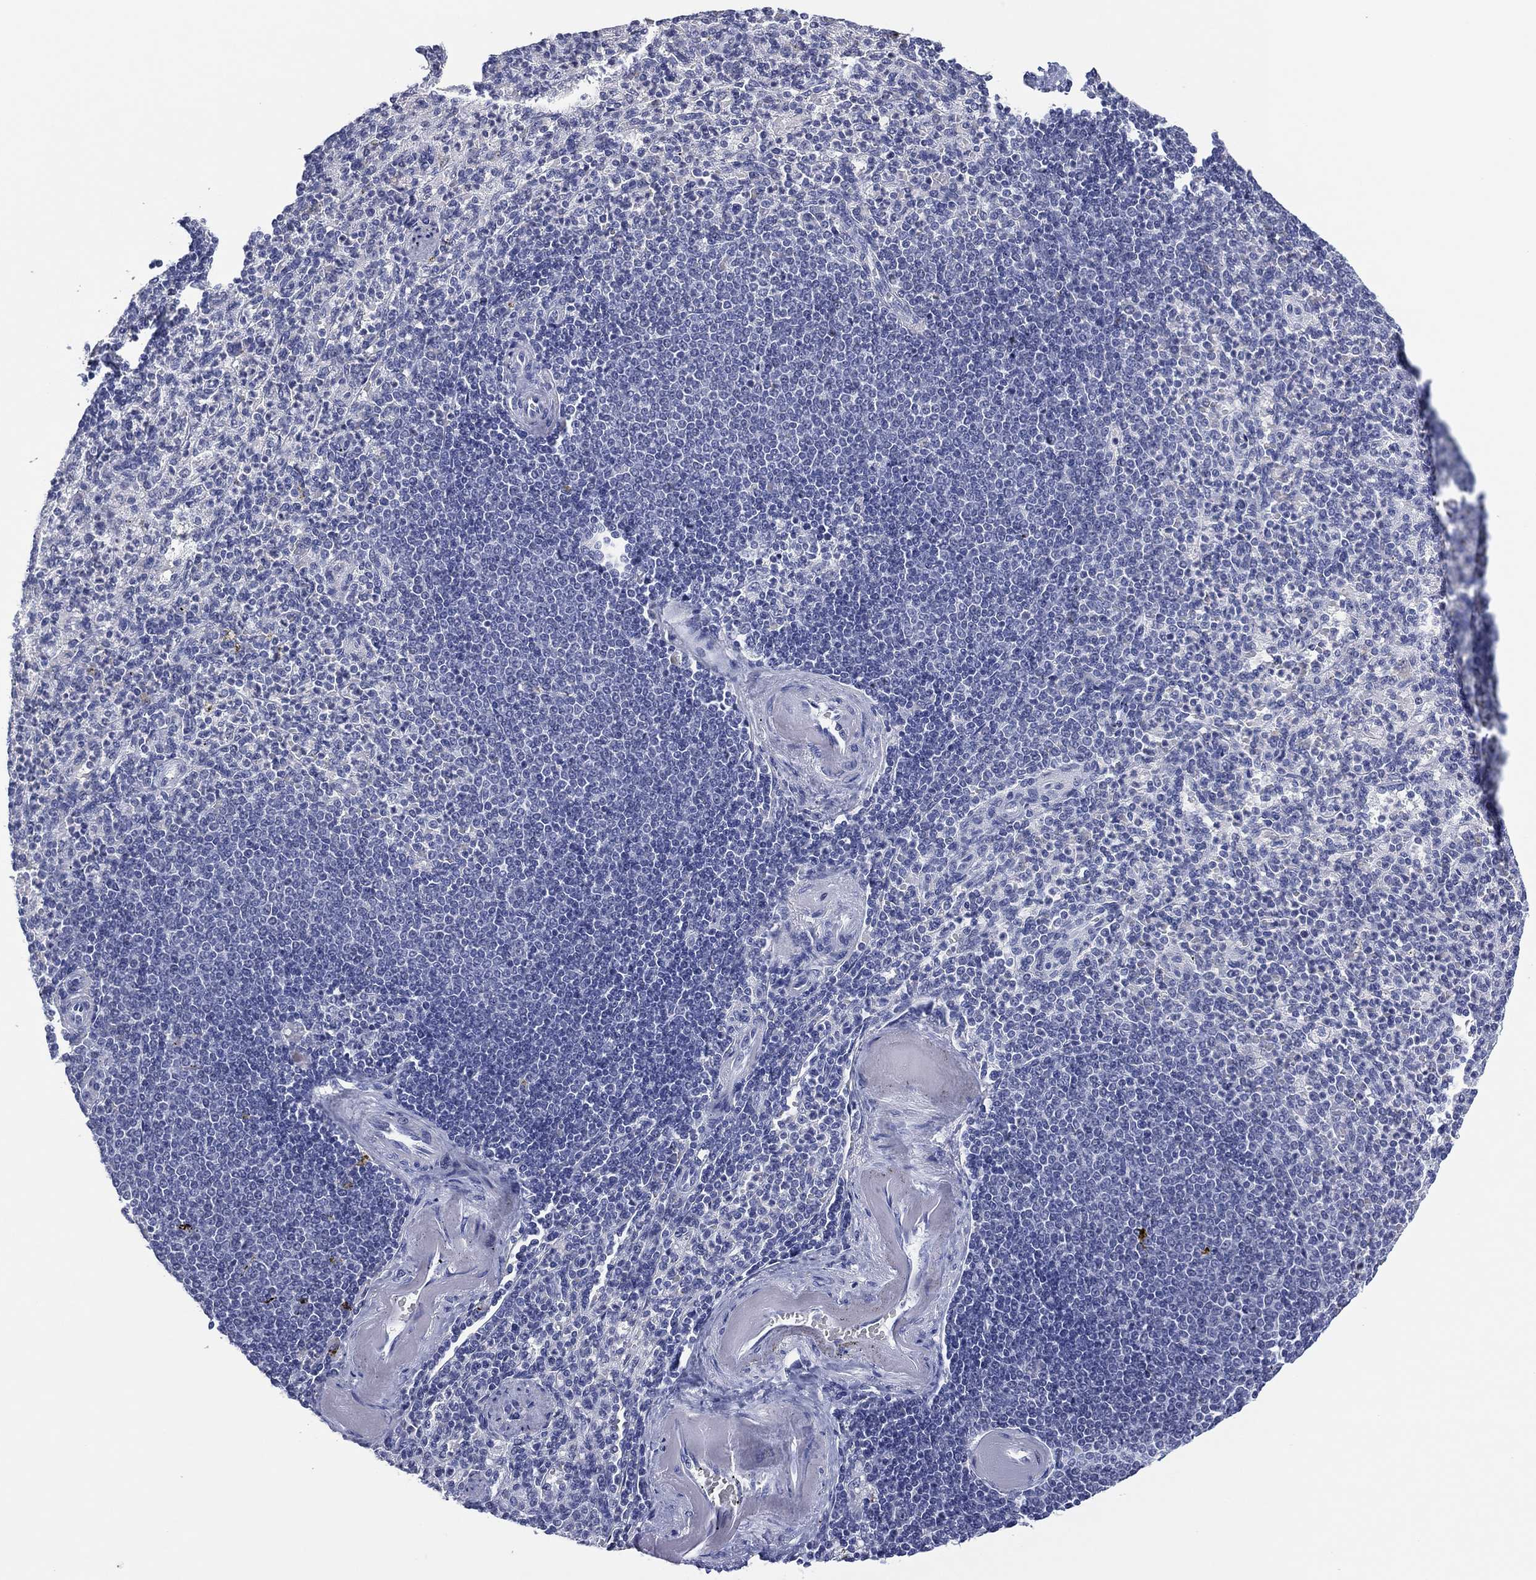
{"staining": {"intensity": "negative", "quantity": "none", "location": "none"}, "tissue": "spleen", "cell_type": "Cells in red pulp", "image_type": "normal", "snomed": [{"axis": "morphology", "description": "Normal tissue, NOS"}, {"axis": "topography", "description": "Spleen"}], "caption": "Image shows no significant protein positivity in cells in red pulp of normal spleen. (DAB immunohistochemistry, high magnification).", "gene": "UTF1", "patient": {"sex": "female", "age": 74}}